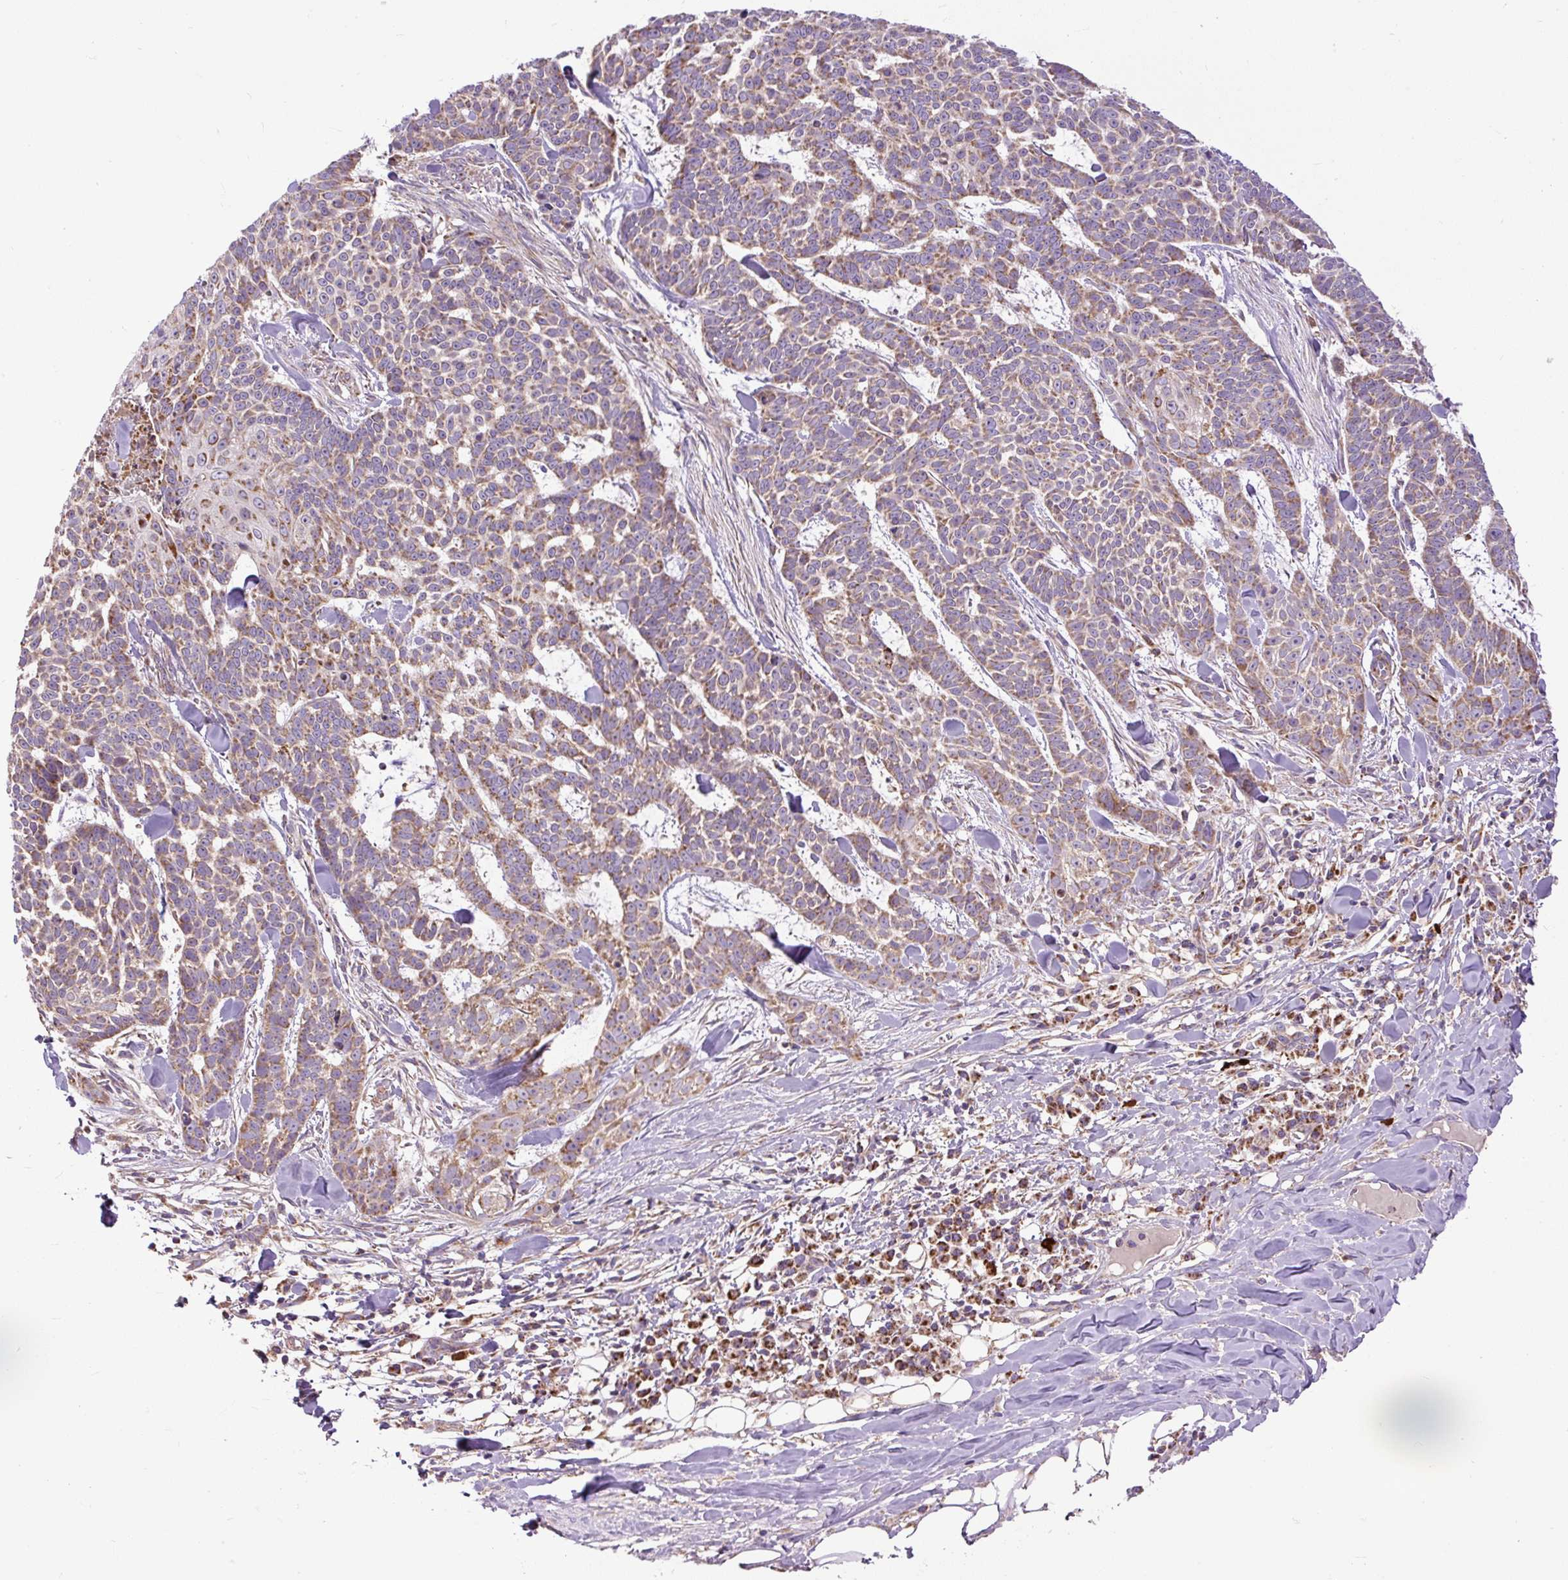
{"staining": {"intensity": "weak", "quantity": "25%-75%", "location": "cytoplasmic/membranous"}, "tissue": "skin cancer", "cell_type": "Tumor cells", "image_type": "cancer", "snomed": [{"axis": "morphology", "description": "Basal cell carcinoma"}, {"axis": "topography", "description": "Skin"}], "caption": "Skin cancer stained with a protein marker displays weak staining in tumor cells.", "gene": "TM2D3", "patient": {"sex": "female", "age": 93}}